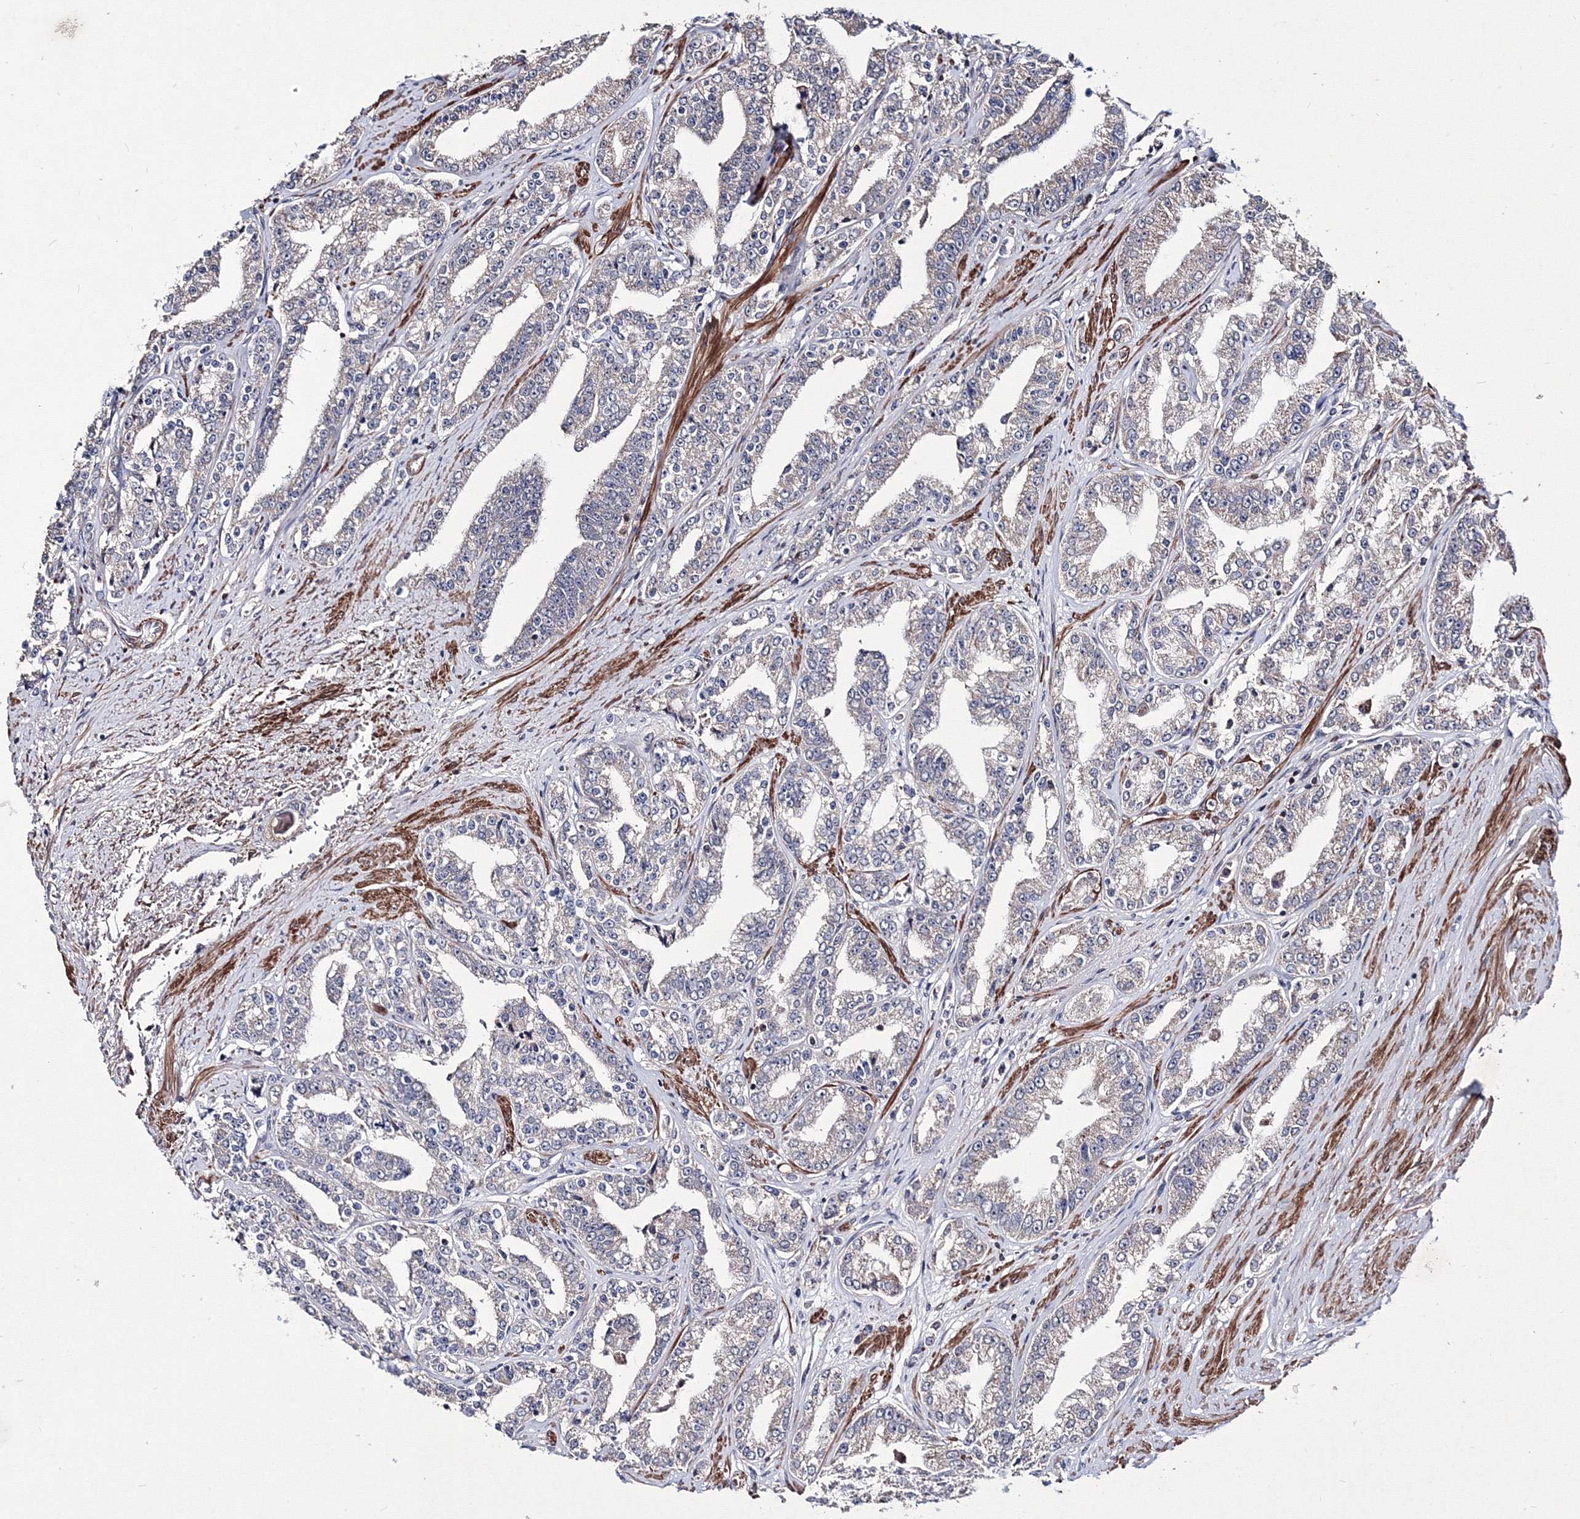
{"staining": {"intensity": "negative", "quantity": "none", "location": "none"}, "tissue": "prostate cancer", "cell_type": "Tumor cells", "image_type": "cancer", "snomed": [{"axis": "morphology", "description": "Adenocarcinoma, High grade"}, {"axis": "topography", "description": "Prostate"}], "caption": "Prostate cancer was stained to show a protein in brown. There is no significant staining in tumor cells.", "gene": "PPP2R2B", "patient": {"sex": "male", "age": 71}}